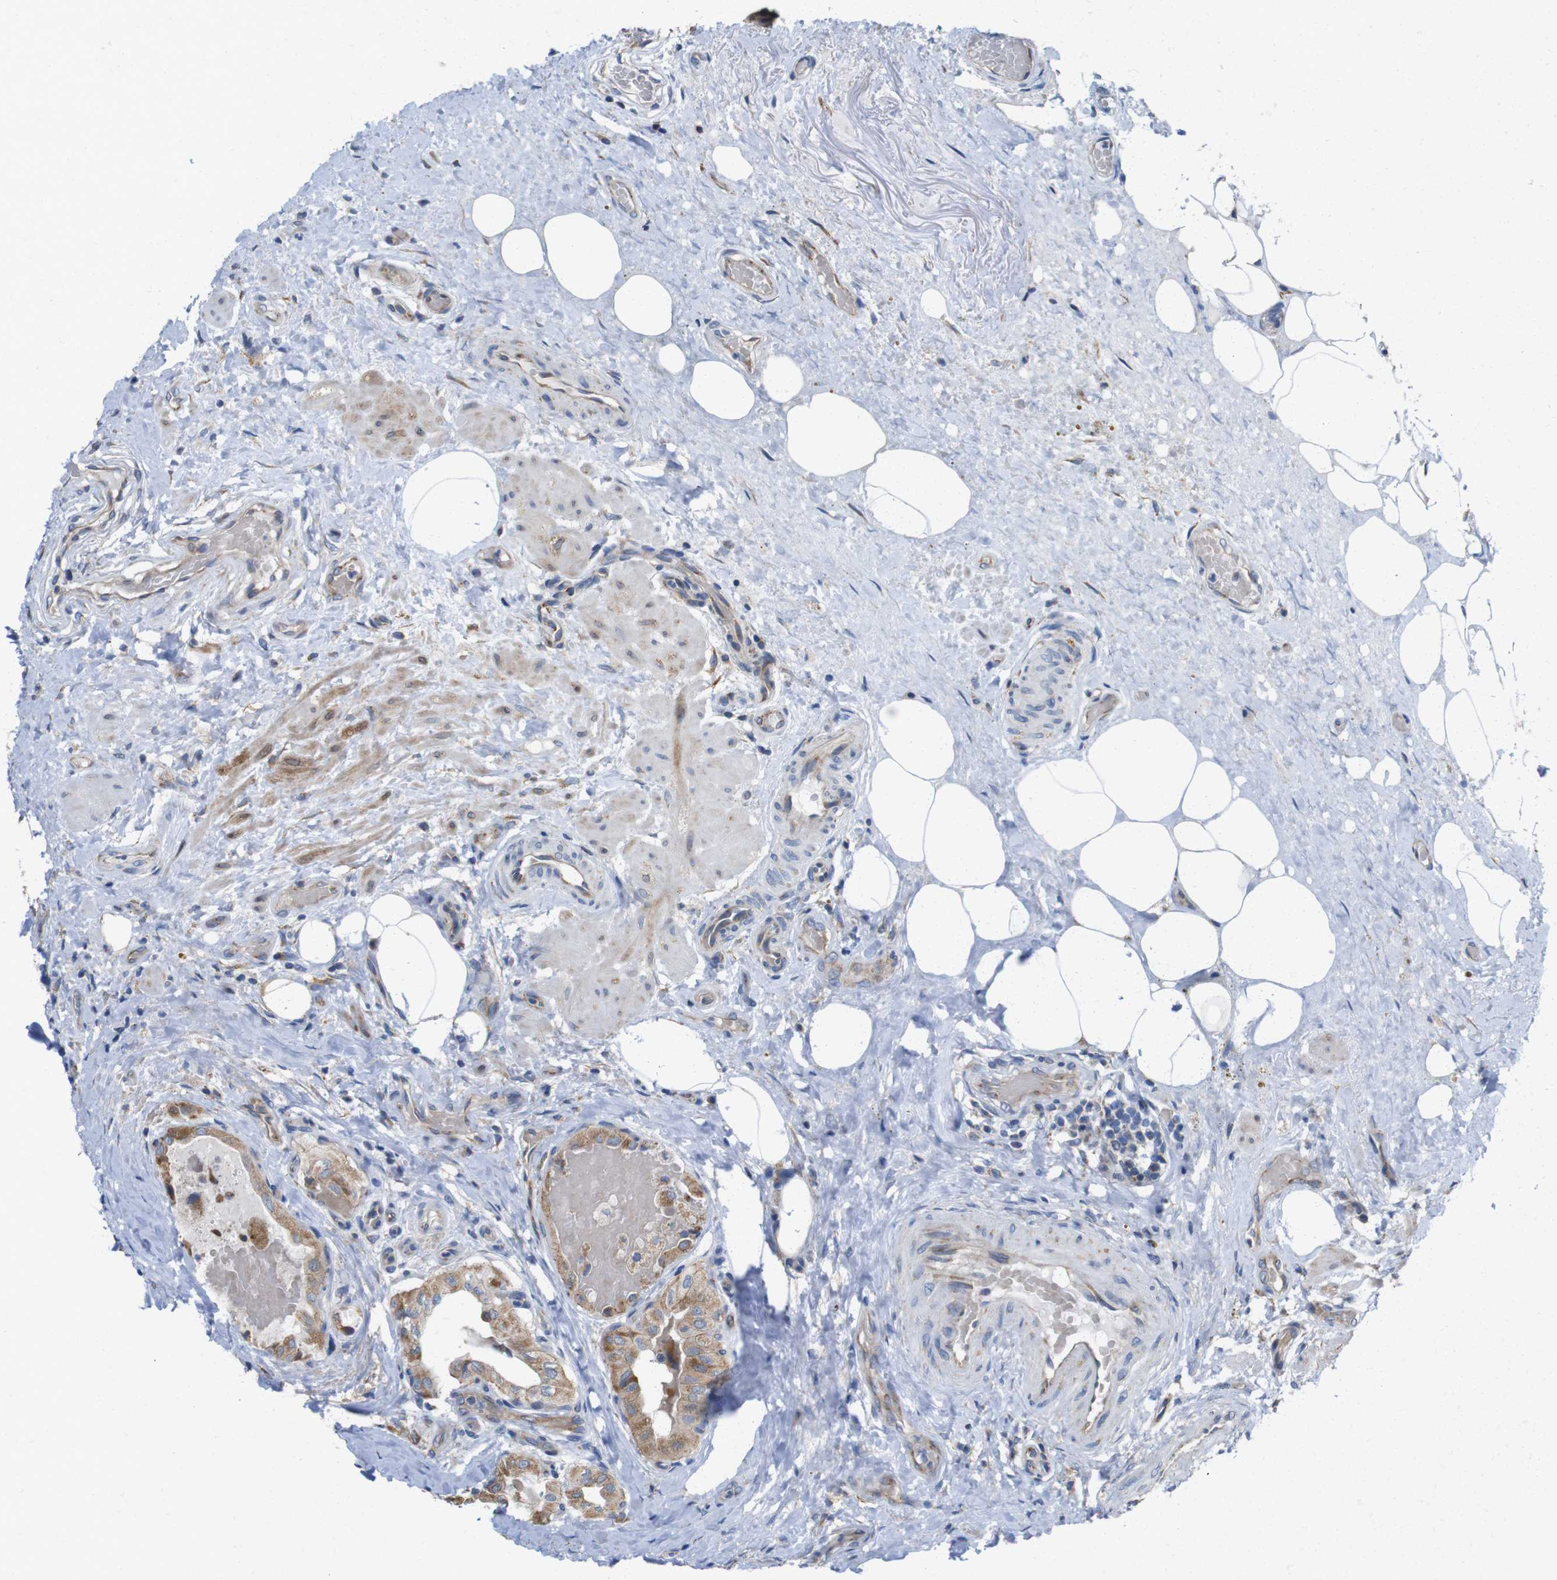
{"staining": {"intensity": "moderate", "quantity": ">75%", "location": "cytoplasmic/membranous"}, "tissue": "thyroid cancer", "cell_type": "Tumor cells", "image_type": "cancer", "snomed": [{"axis": "morphology", "description": "Papillary adenocarcinoma, NOS"}, {"axis": "topography", "description": "Thyroid gland"}], "caption": "Immunohistochemical staining of human papillary adenocarcinoma (thyroid) reveals medium levels of moderate cytoplasmic/membranous protein positivity in approximately >75% of tumor cells.", "gene": "EFCAB14", "patient": {"sex": "male", "age": 77}}